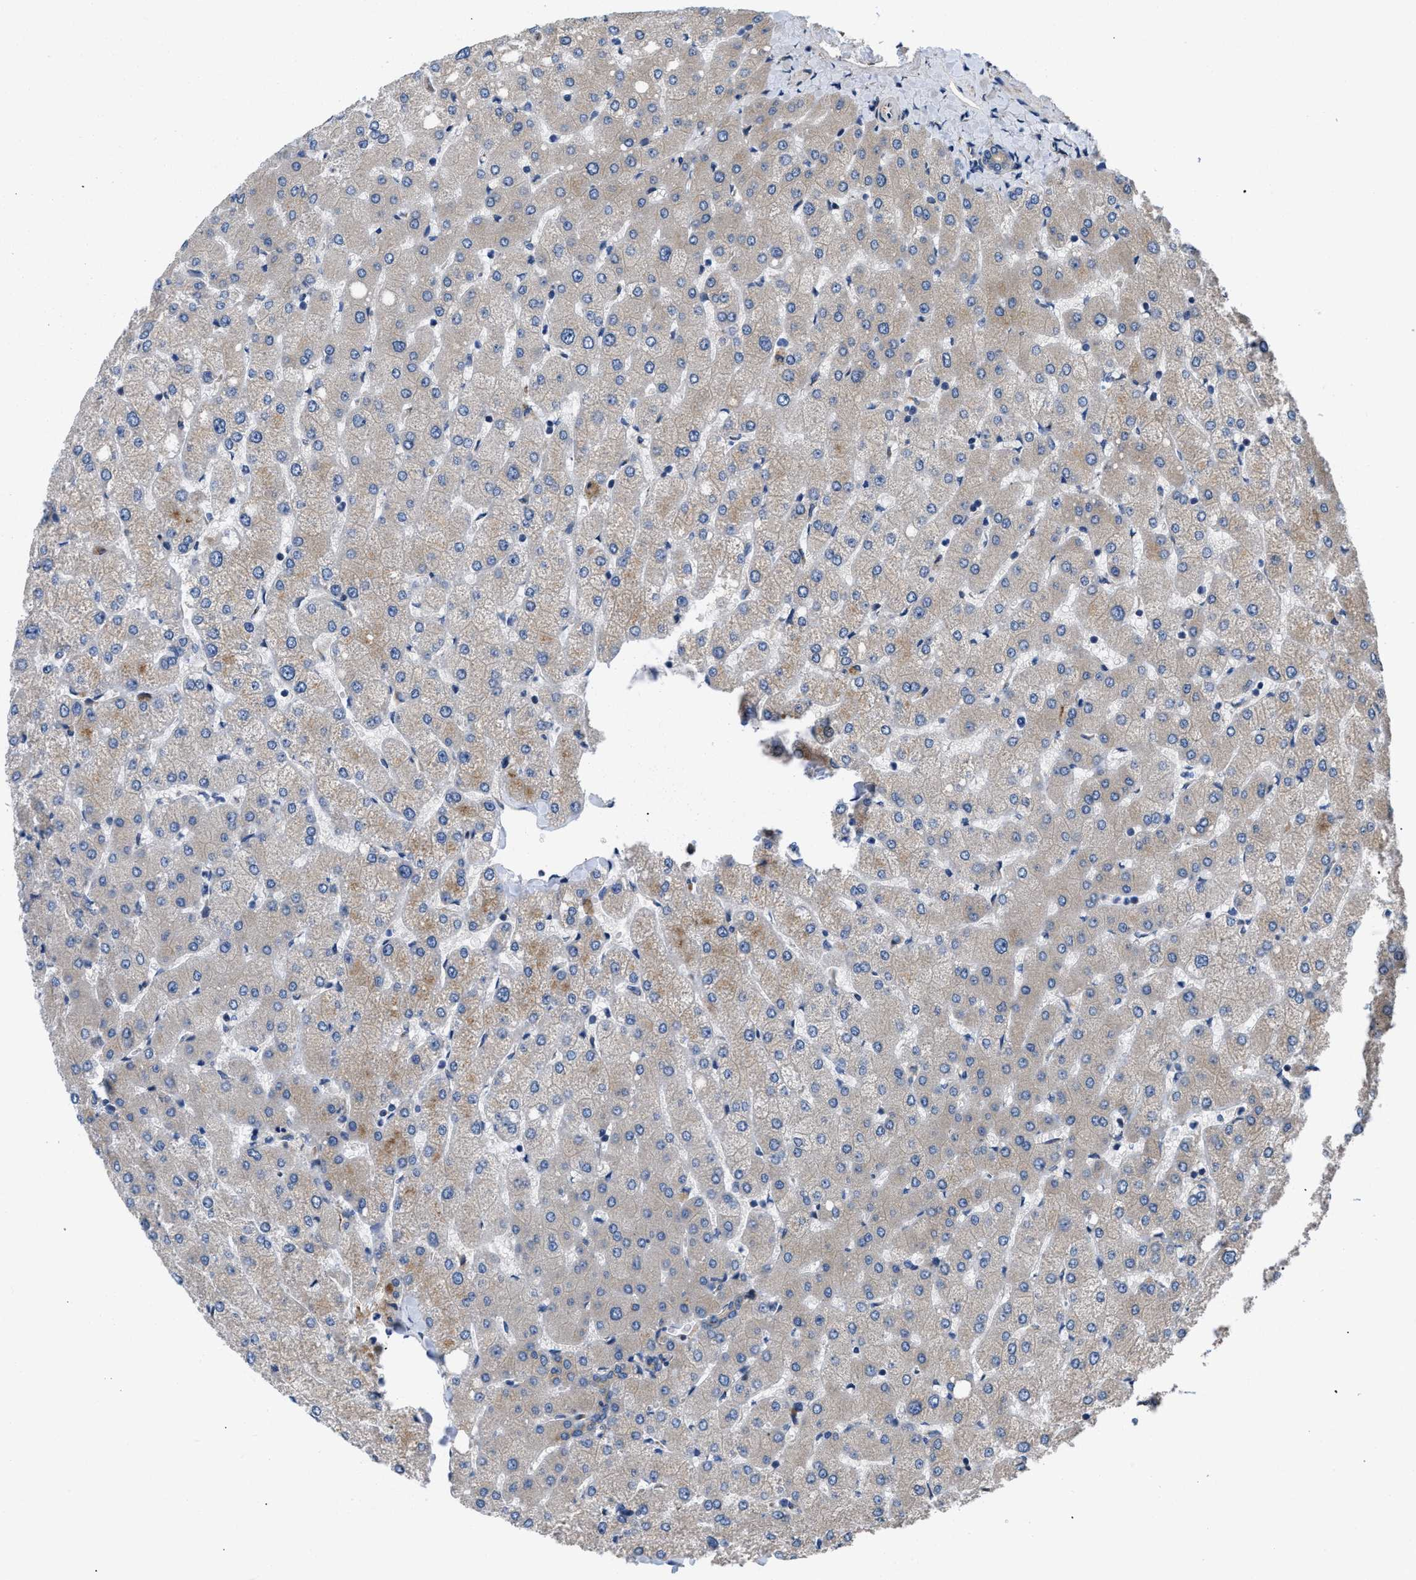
{"staining": {"intensity": "negative", "quantity": "none", "location": "none"}, "tissue": "liver", "cell_type": "Cholangiocytes", "image_type": "normal", "snomed": [{"axis": "morphology", "description": "Normal tissue, NOS"}, {"axis": "topography", "description": "Liver"}], "caption": "A micrograph of liver stained for a protein exhibits no brown staining in cholangiocytes.", "gene": "CEP128", "patient": {"sex": "female", "age": 54}}